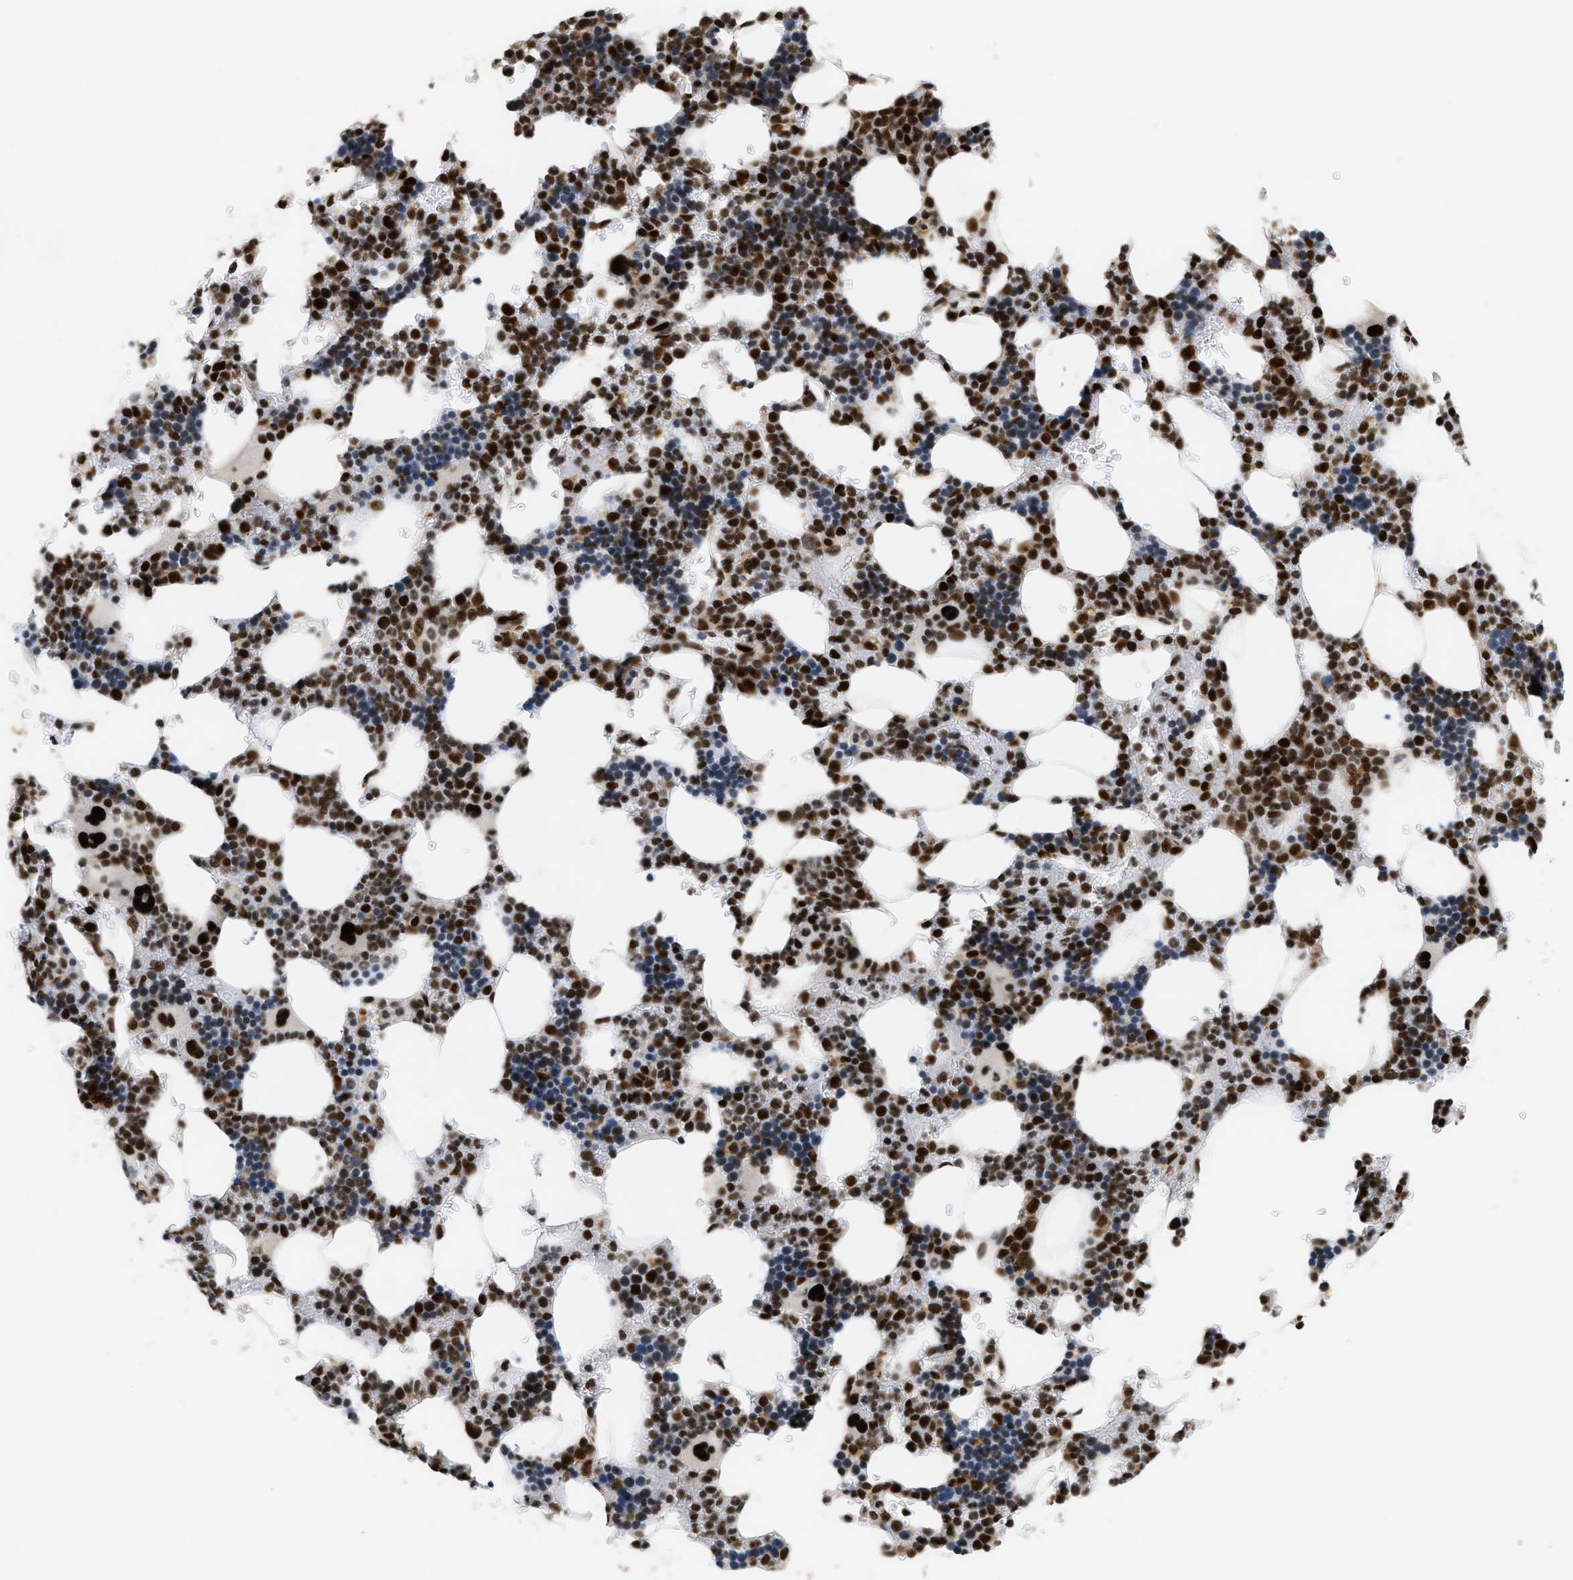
{"staining": {"intensity": "strong", "quantity": ">75%", "location": "nuclear"}, "tissue": "bone marrow", "cell_type": "Hematopoietic cells", "image_type": "normal", "snomed": [{"axis": "morphology", "description": "Normal tissue, NOS"}, {"axis": "topography", "description": "Bone marrow"}], "caption": "A brown stain highlights strong nuclear staining of a protein in hematopoietic cells of normal human bone marrow. (Stains: DAB in brown, nuclei in blue, Microscopy: brightfield microscopy at high magnification).", "gene": "SMARCB1", "patient": {"sex": "female", "age": 81}}